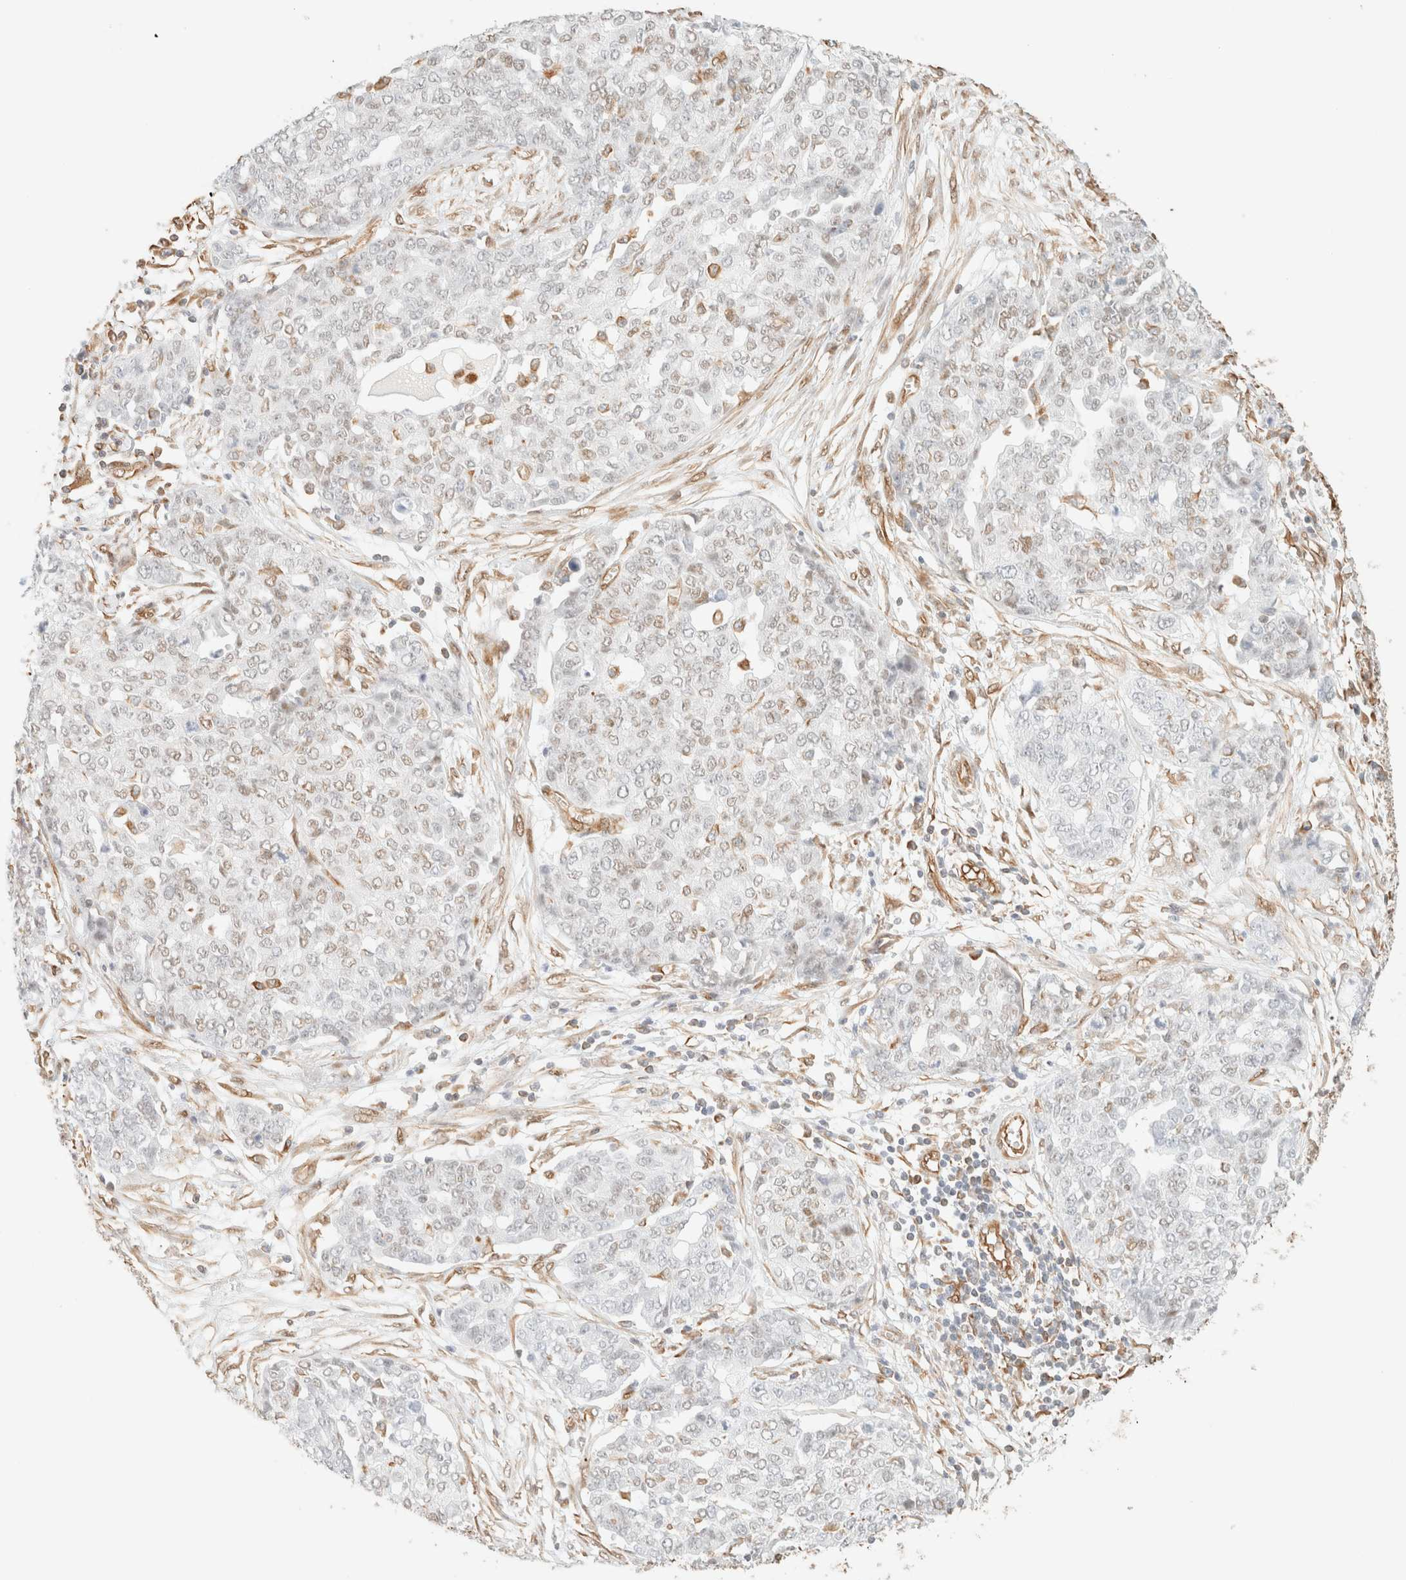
{"staining": {"intensity": "negative", "quantity": "none", "location": "none"}, "tissue": "ovarian cancer", "cell_type": "Tumor cells", "image_type": "cancer", "snomed": [{"axis": "morphology", "description": "Cystadenocarcinoma, serous, NOS"}, {"axis": "topography", "description": "Soft tissue"}, {"axis": "topography", "description": "Ovary"}], "caption": "Ovarian cancer (serous cystadenocarcinoma) was stained to show a protein in brown. There is no significant positivity in tumor cells.", "gene": "ZSCAN18", "patient": {"sex": "female", "age": 57}}